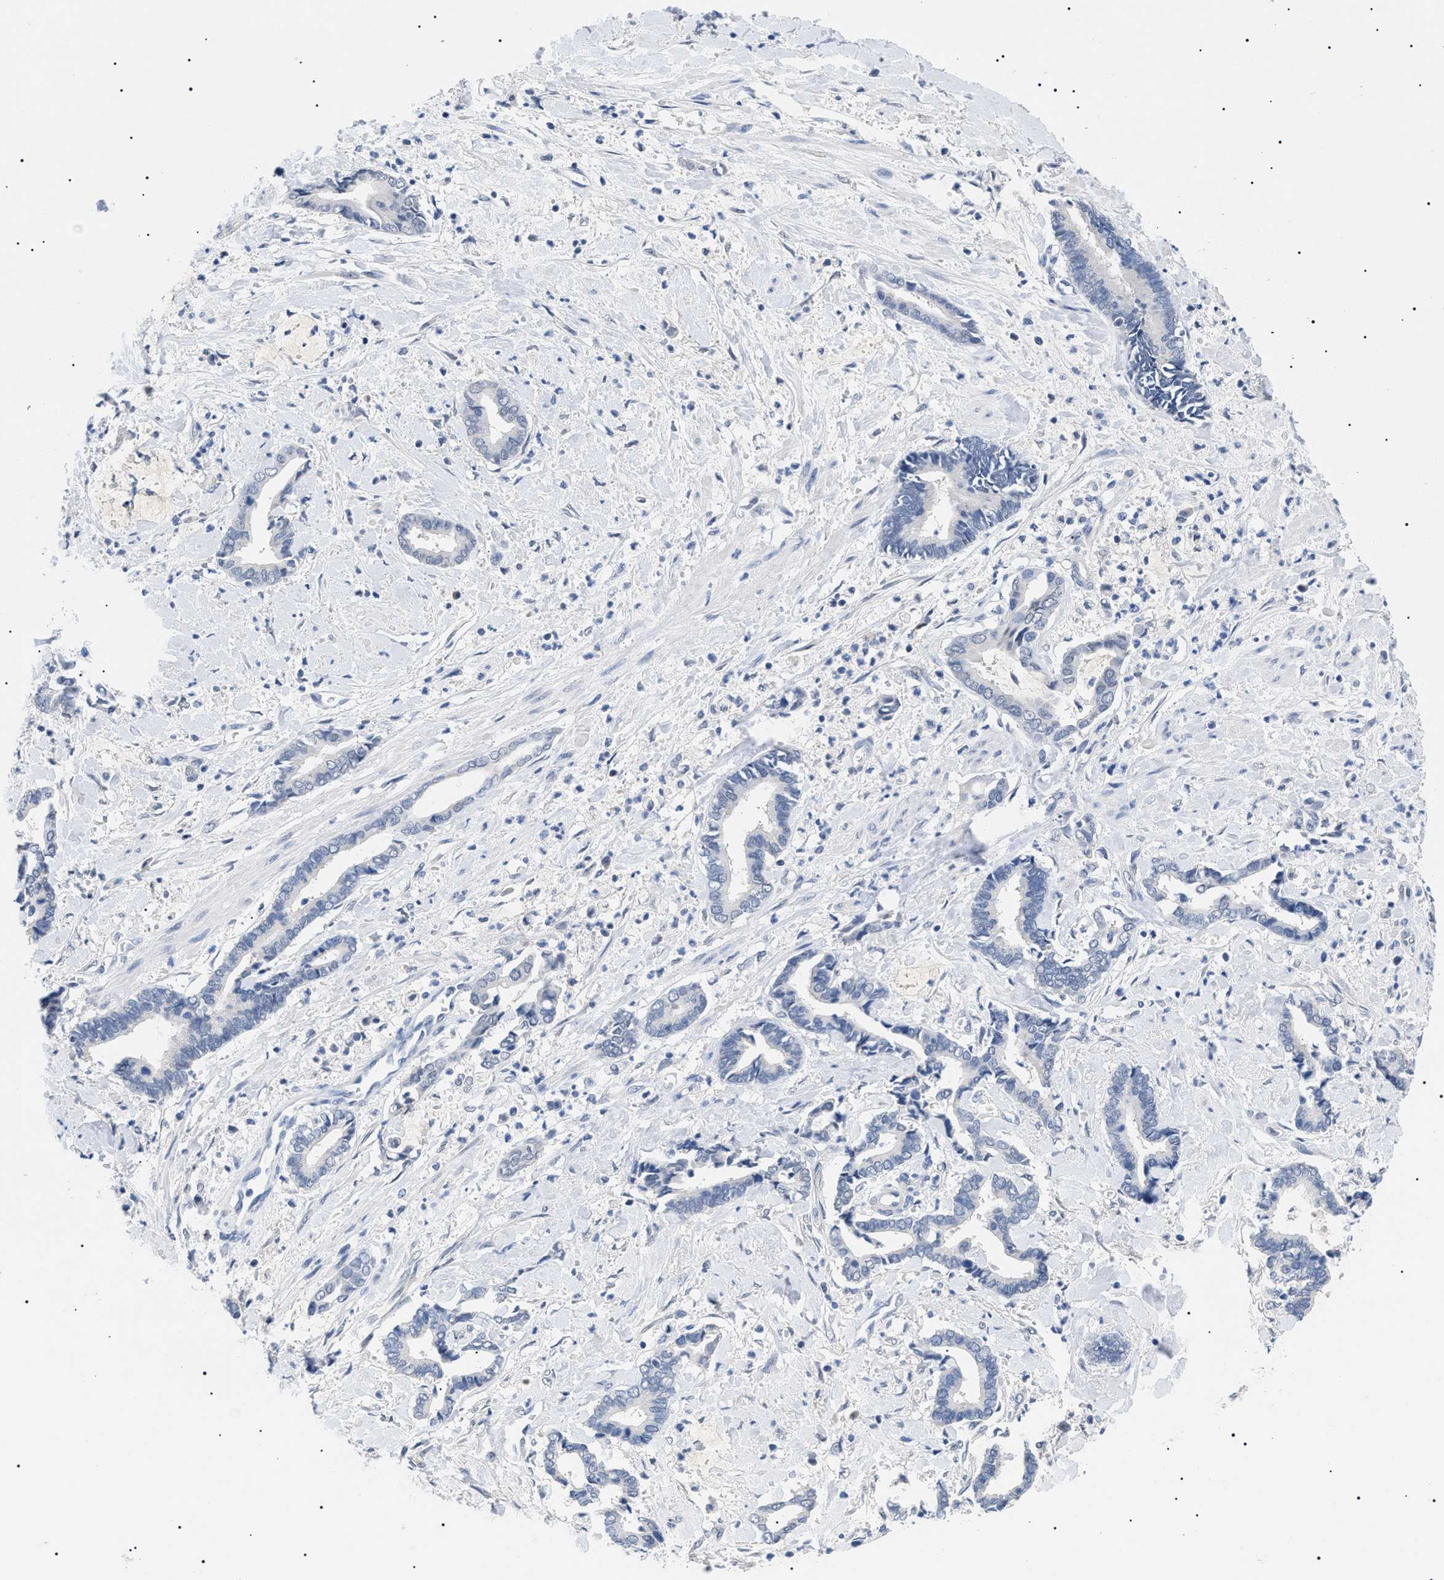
{"staining": {"intensity": "negative", "quantity": "none", "location": "none"}, "tissue": "cervical cancer", "cell_type": "Tumor cells", "image_type": "cancer", "snomed": [{"axis": "morphology", "description": "Adenocarcinoma, NOS"}, {"axis": "topography", "description": "Cervix"}], "caption": "A high-resolution photomicrograph shows IHC staining of cervical cancer (adenocarcinoma), which demonstrates no significant expression in tumor cells.", "gene": "PRRT2", "patient": {"sex": "female", "age": 44}}